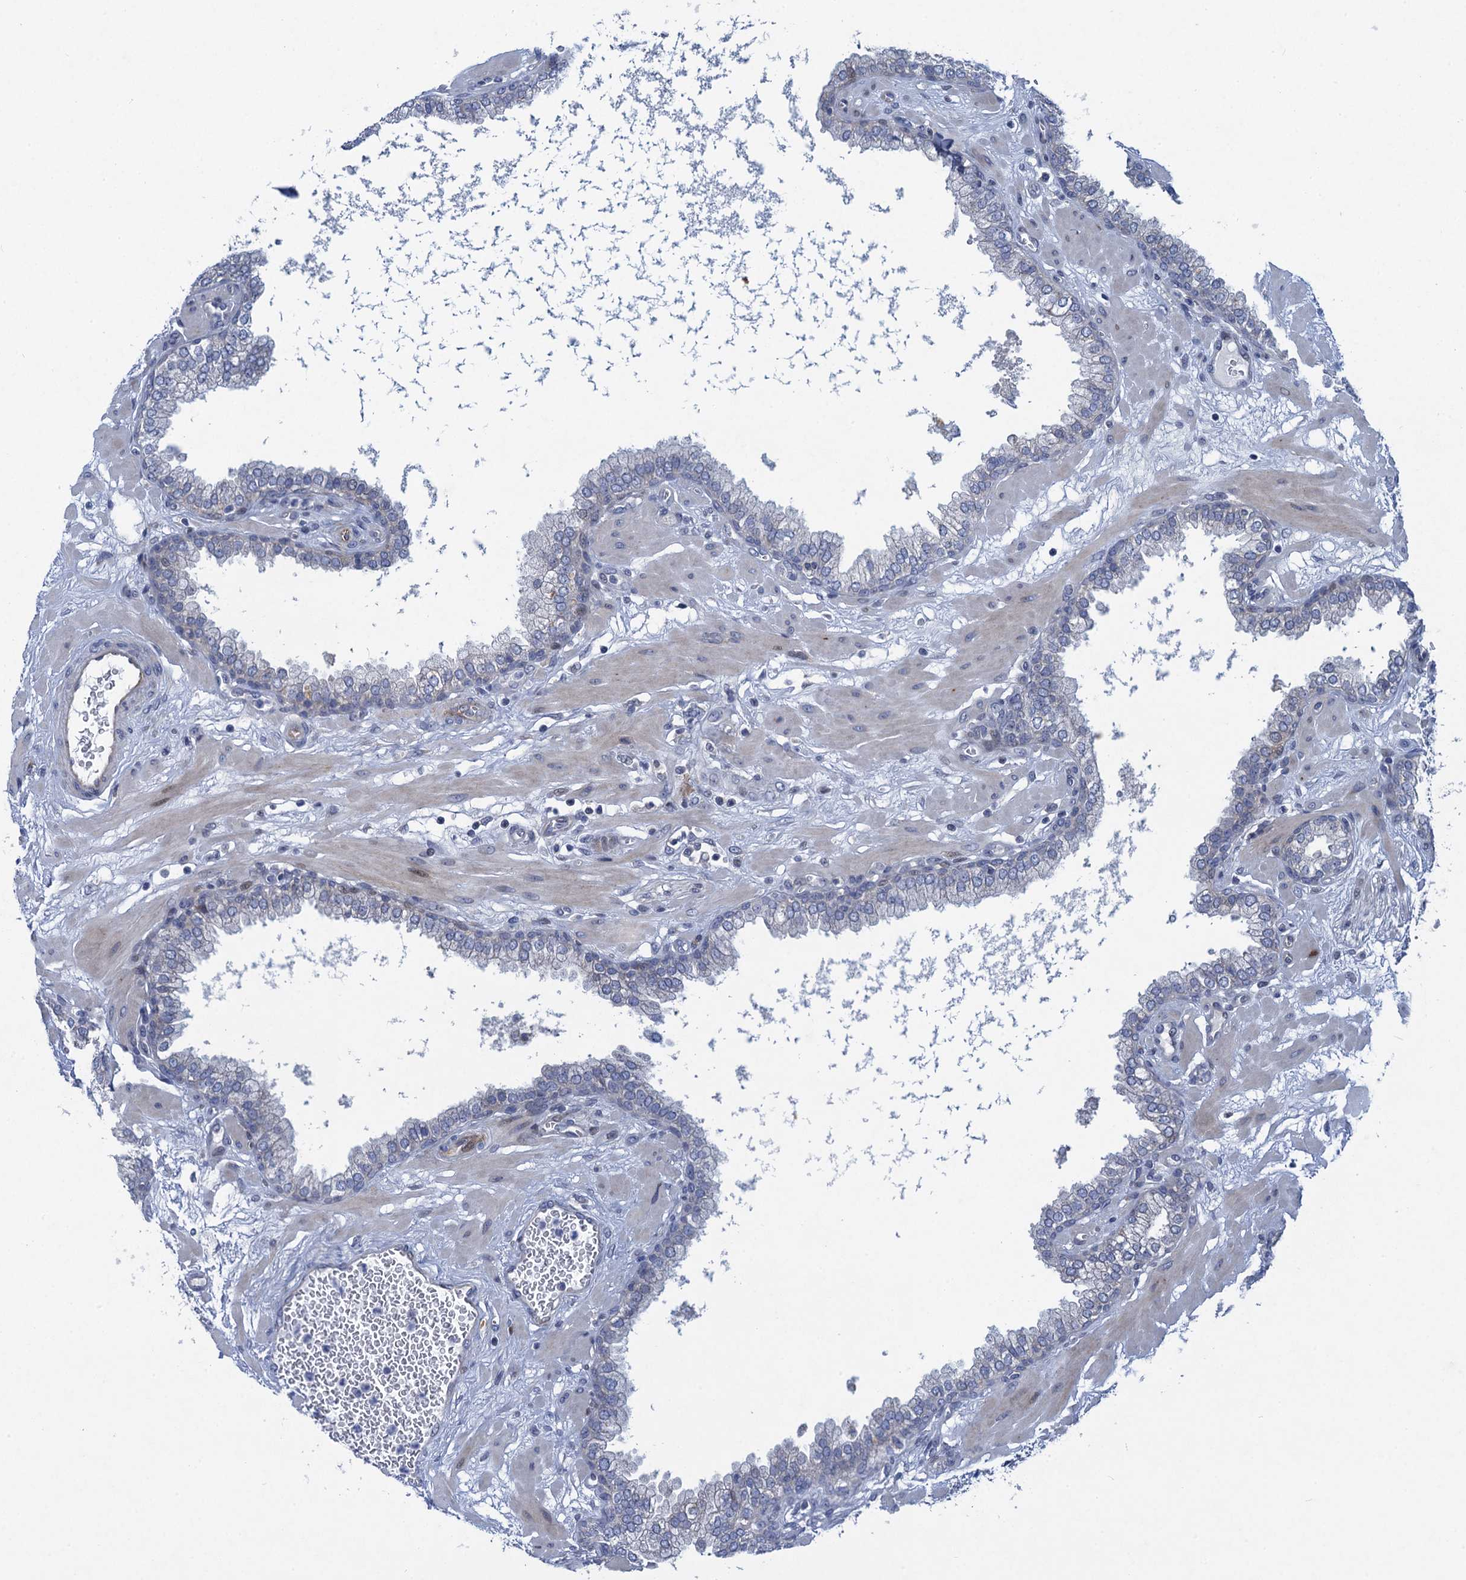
{"staining": {"intensity": "negative", "quantity": "none", "location": "none"}, "tissue": "prostate", "cell_type": "Glandular cells", "image_type": "normal", "snomed": [{"axis": "morphology", "description": "Normal tissue, NOS"}, {"axis": "morphology", "description": "Urothelial carcinoma, Low grade"}, {"axis": "topography", "description": "Urinary bladder"}, {"axis": "topography", "description": "Prostate"}], "caption": "DAB immunohistochemical staining of benign prostate displays no significant staining in glandular cells.", "gene": "QPCTL", "patient": {"sex": "male", "age": 60}}